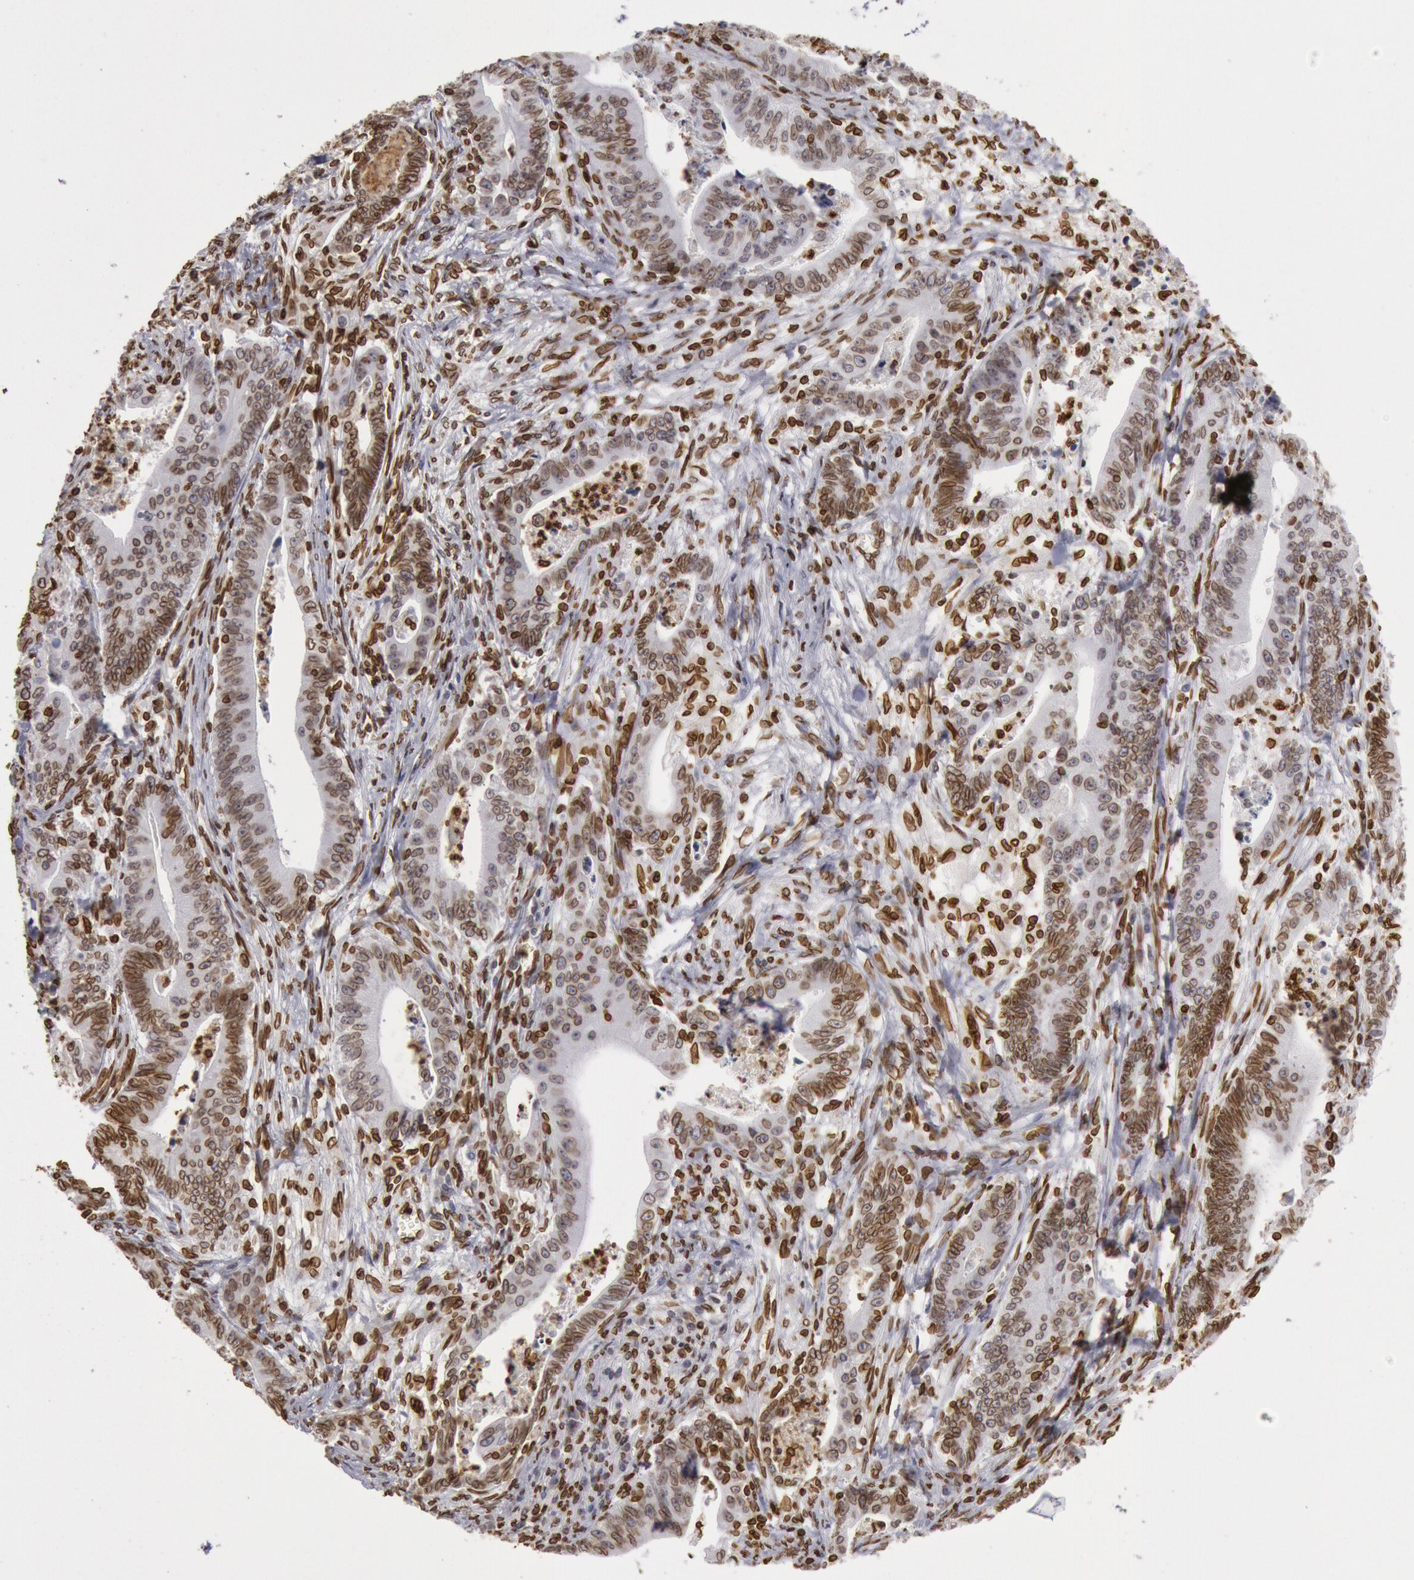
{"staining": {"intensity": "weak", "quantity": ">75%", "location": "cytoplasmic/membranous,nuclear"}, "tissue": "stomach cancer", "cell_type": "Tumor cells", "image_type": "cancer", "snomed": [{"axis": "morphology", "description": "Adenocarcinoma, NOS"}, {"axis": "topography", "description": "Stomach, lower"}], "caption": "DAB immunohistochemical staining of stomach cancer shows weak cytoplasmic/membranous and nuclear protein staining in approximately >75% of tumor cells.", "gene": "SUN2", "patient": {"sex": "female", "age": 86}}